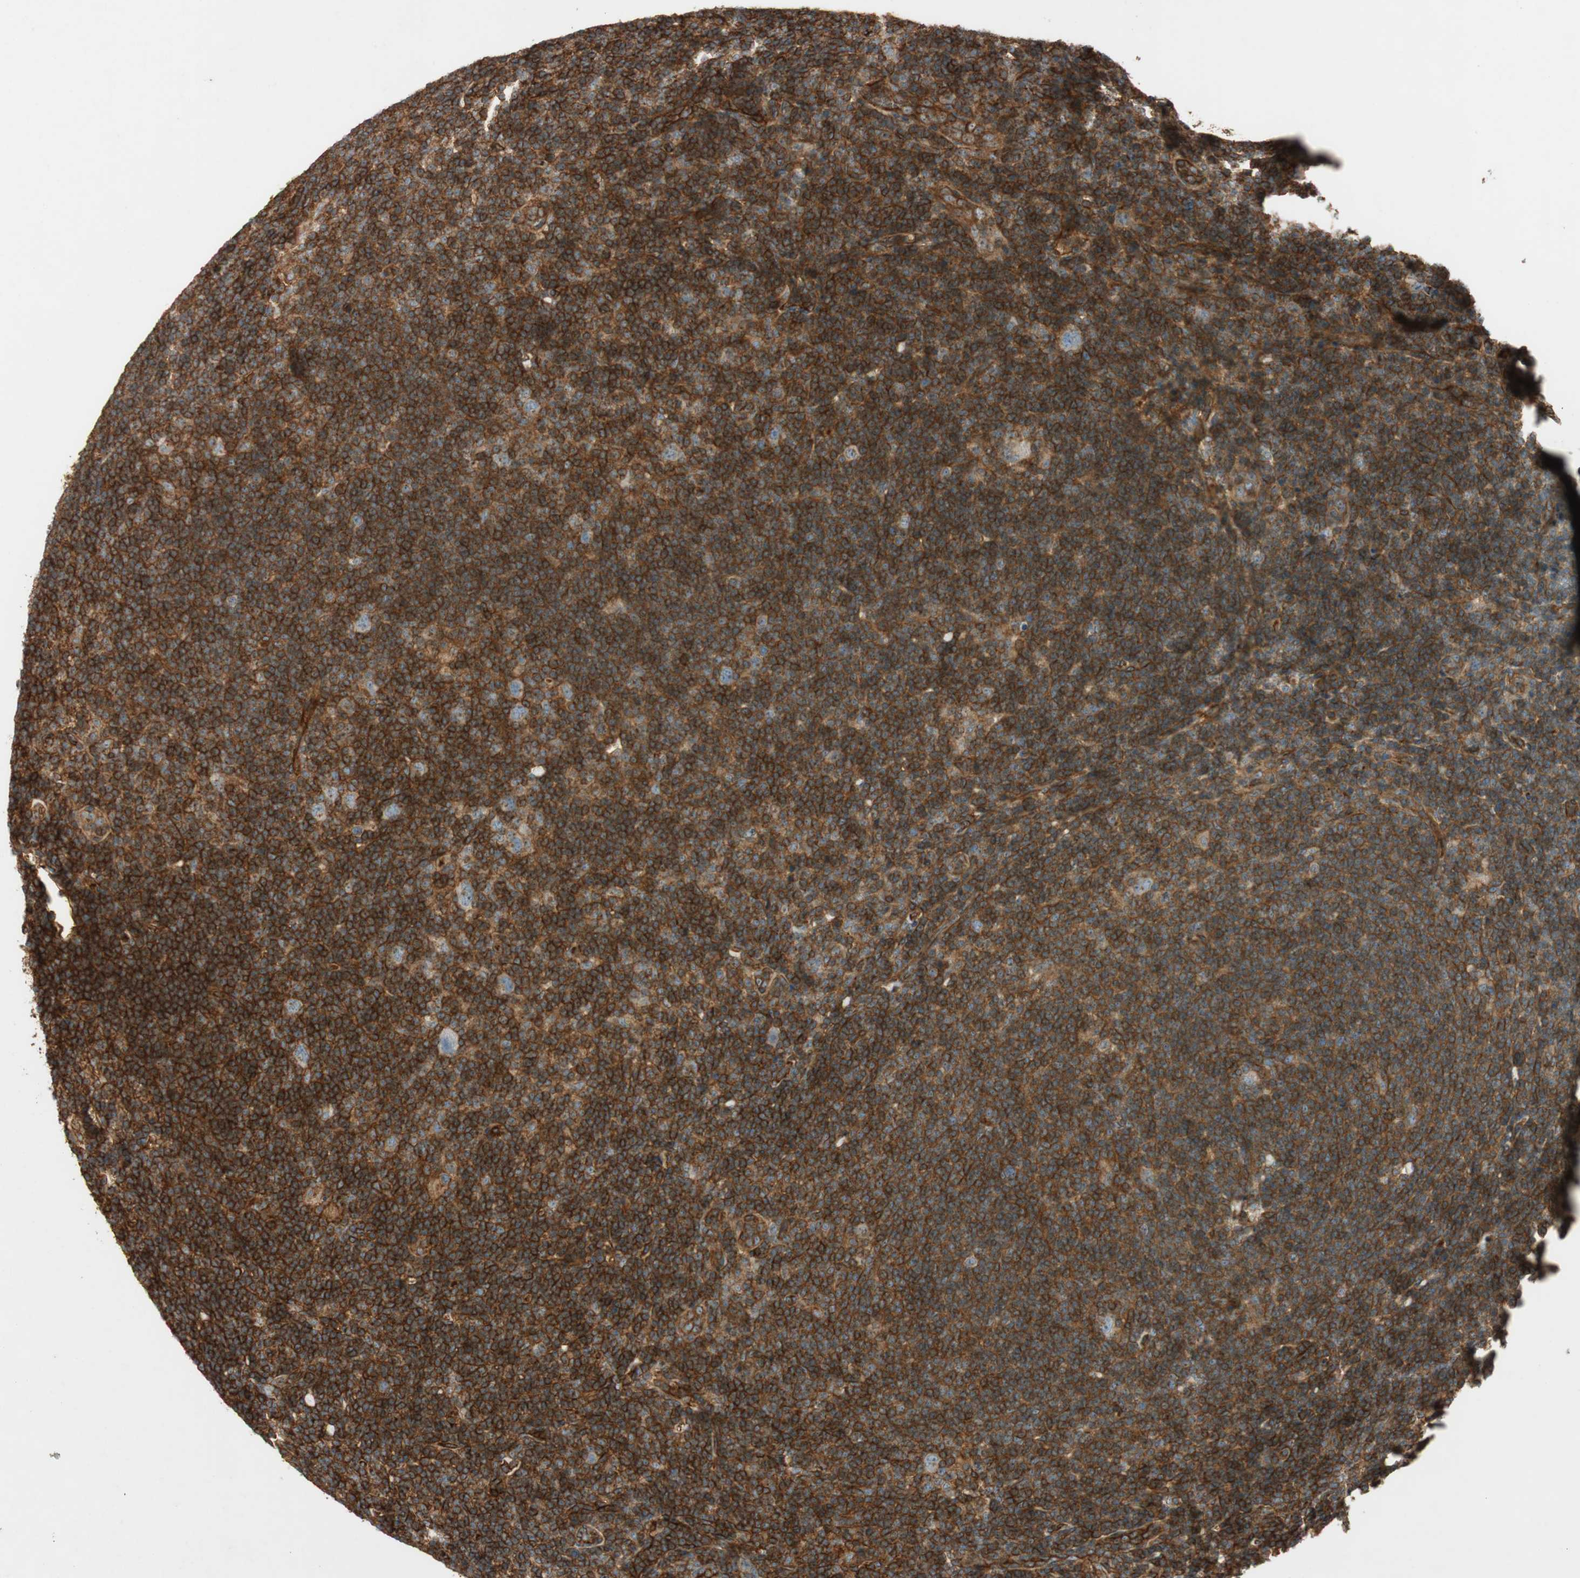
{"staining": {"intensity": "negative", "quantity": "none", "location": "none"}, "tissue": "lymphoma", "cell_type": "Tumor cells", "image_type": "cancer", "snomed": [{"axis": "morphology", "description": "Hodgkin's disease, NOS"}, {"axis": "topography", "description": "Lymph node"}], "caption": "An immunohistochemistry (IHC) histopathology image of Hodgkin's disease is shown. There is no staining in tumor cells of Hodgkin's disease.", "gene": "BTN3A3", "patient": {"sex": "female", "age": 57}}